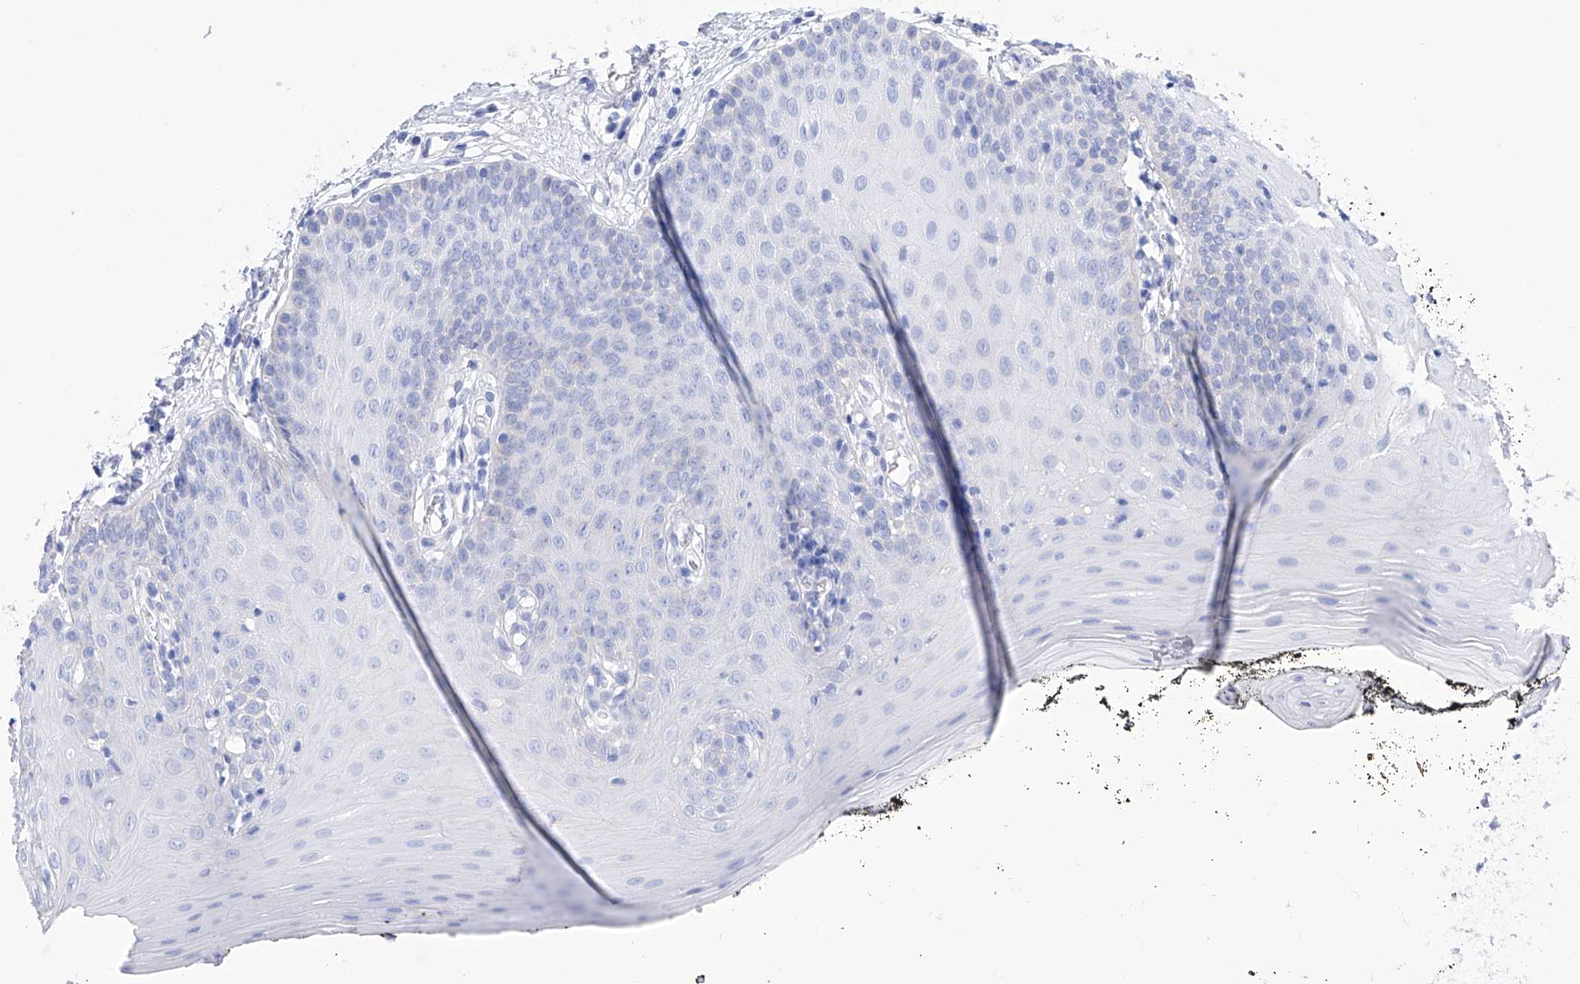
{"staining": {"intensity": "negative", "quantity": "none", "location": "none"}, "tissue": "oral mucosa", "cell_type": "Squamous epithelial cells", "image_type": "normal", "snomed": [{"axis": "morphology", "description": "Normal tissue, NOS"}, {"axis": "topography", "description": "Oral tissue"}], "caption": "Immunohistochemical staining of normal oral mucosa shows no significant staining in squamous epithelial cells.", "gene": "TRPC7", "patient": {"sex": "male", "age": 74}}